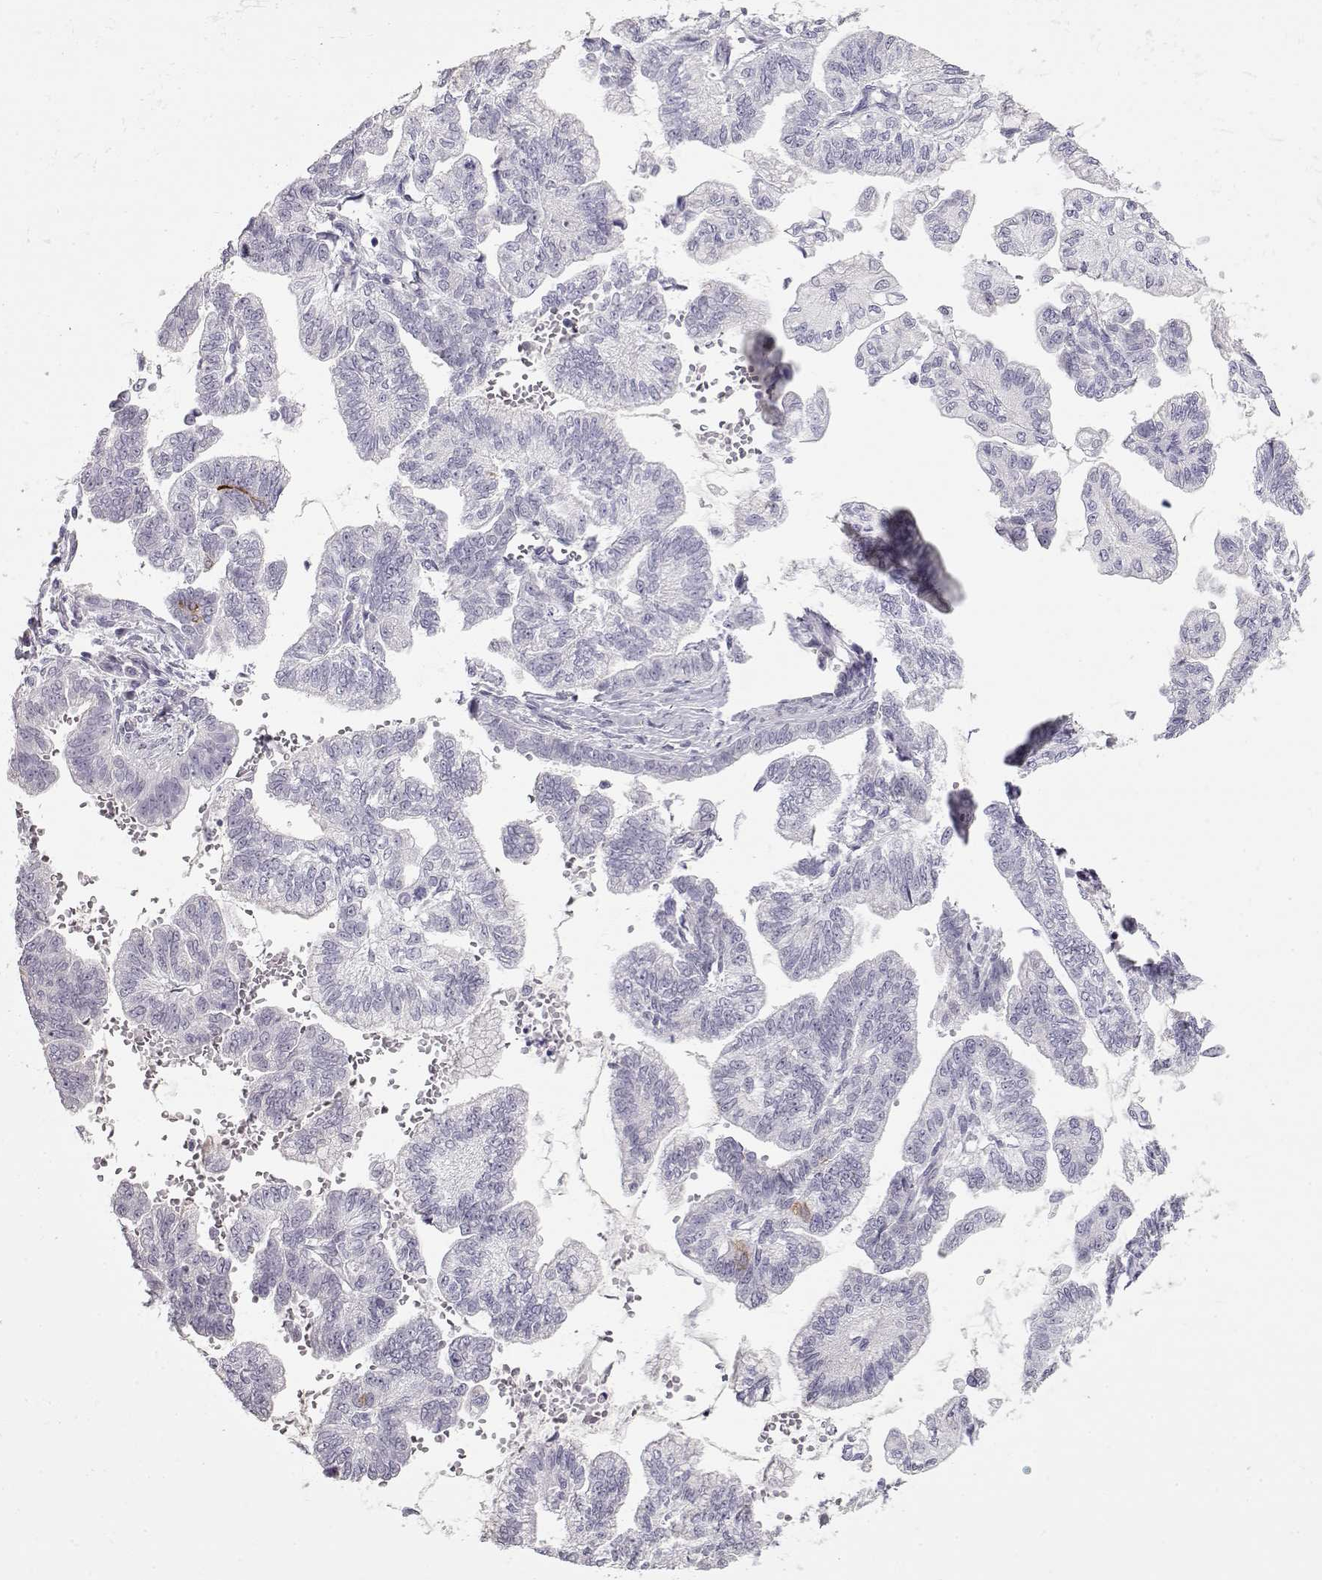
{"staining": {"intensity": "negative", "quantity": "none", "location": "none"}, "tissue": "stomach cancer", "cell_type": "Tumor cells", "image_type": "cancer", "snomed": [{"axis": "morphology", "description": "Adenocarcinoma, NOS"}, {"axis": "topography", "description": "Stomach"}], "caption": "This is an immunohistochemistry micrograph of adenocarcinoma (stomach). There is no expression in tumor cells.", "gene": "SLC18A1", "patient": {"sex": "male", "age": 83}}